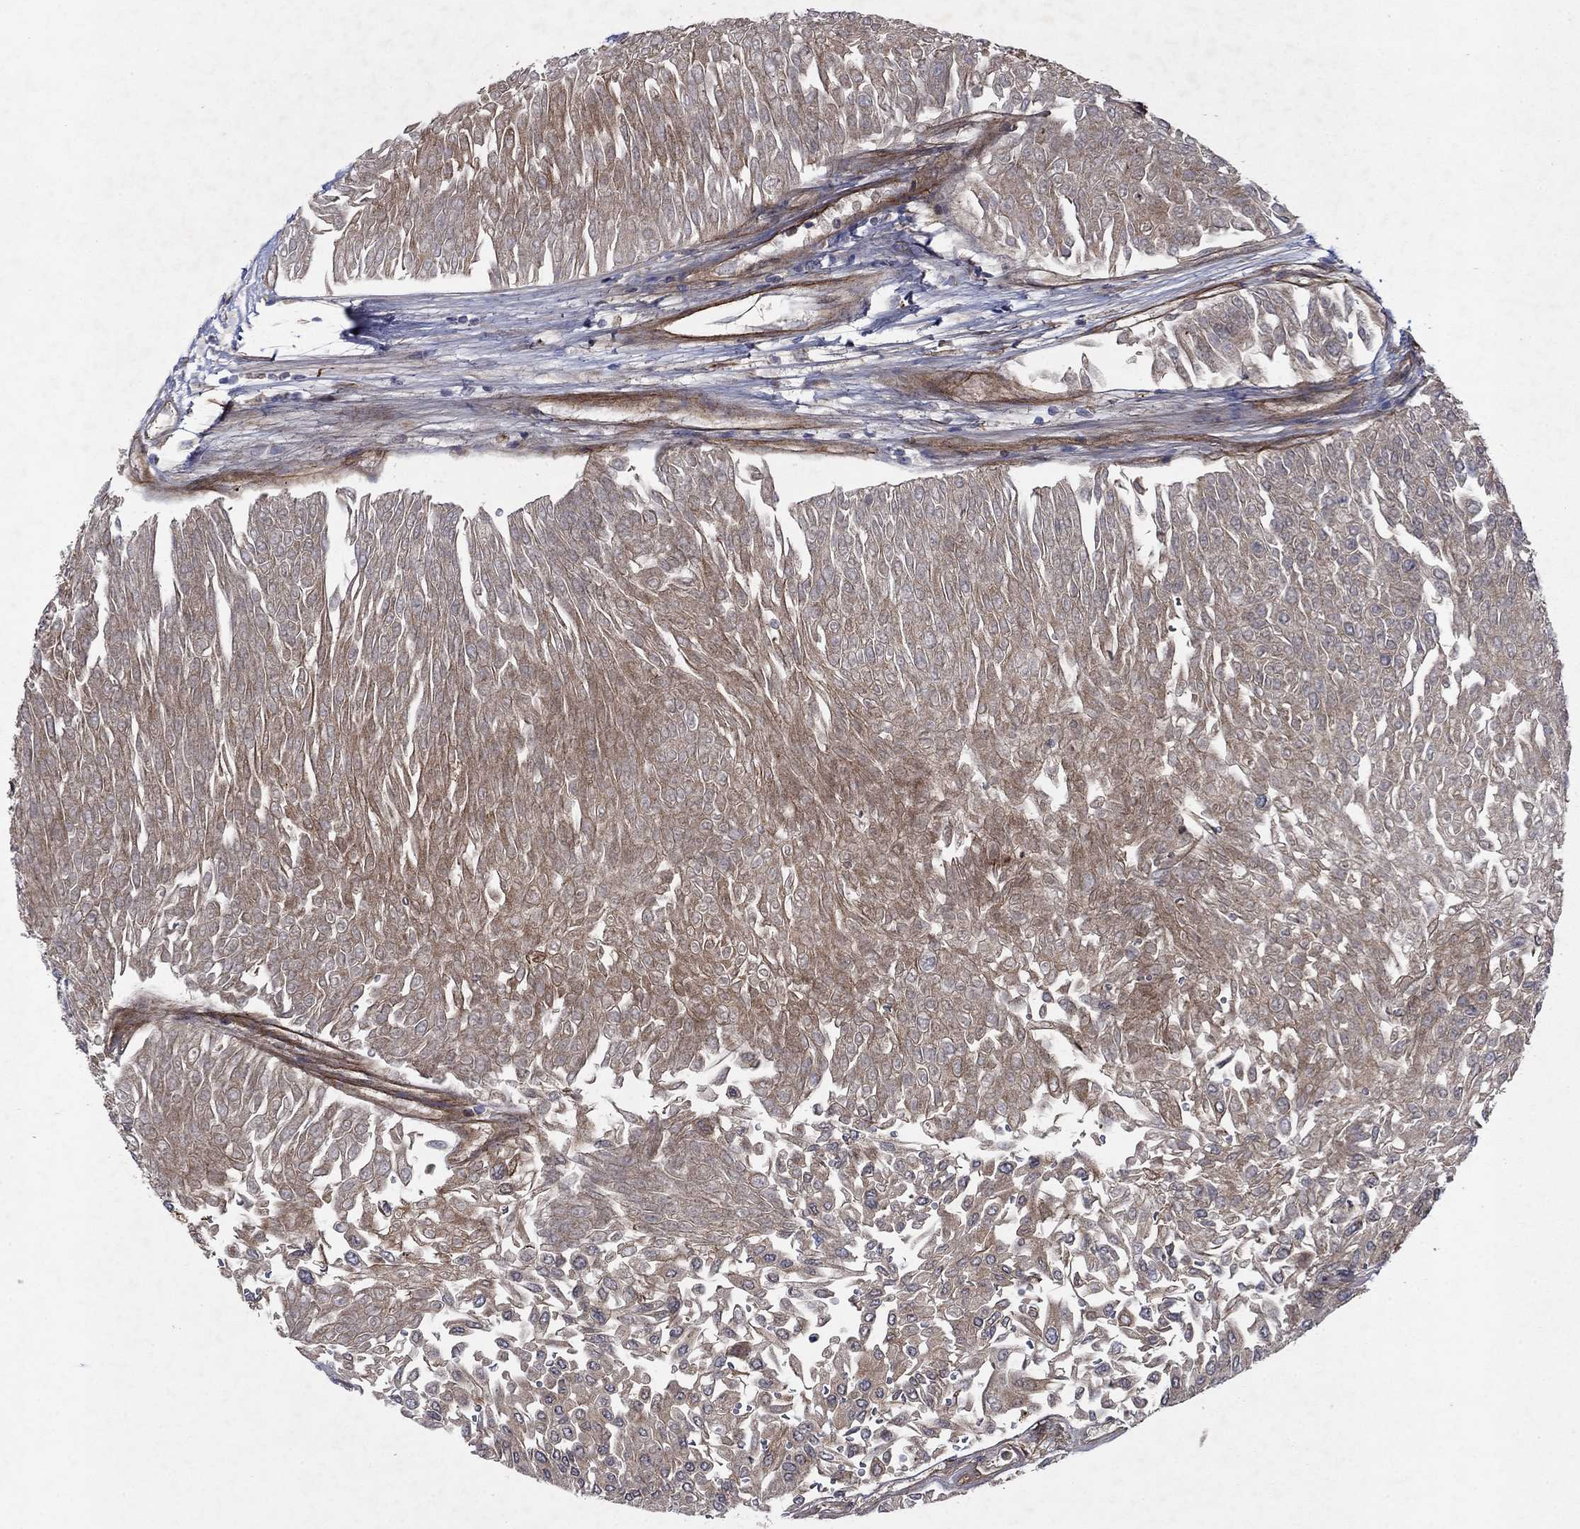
{"staining": {"intensity": "weak", "quantity": ">75%", "location": "cytoplasmic/membranous"}, "tissue": "urothelial cancer", "cell_type": "Tumor cells", "image_type": "cancer", "snomed": [{"axis": "morphology", "description": "Urothelial carcinoma, Low grade"}, {"axis": "topography", "description": "Urinary bladder"}], "caption": "A brown stain labels weak cytoplasmic/membranous staining of a protein in urothelial cancer tumor cells.", "gene": "PRICKLE4", "patient": {"sex": "male", "age": 67}}